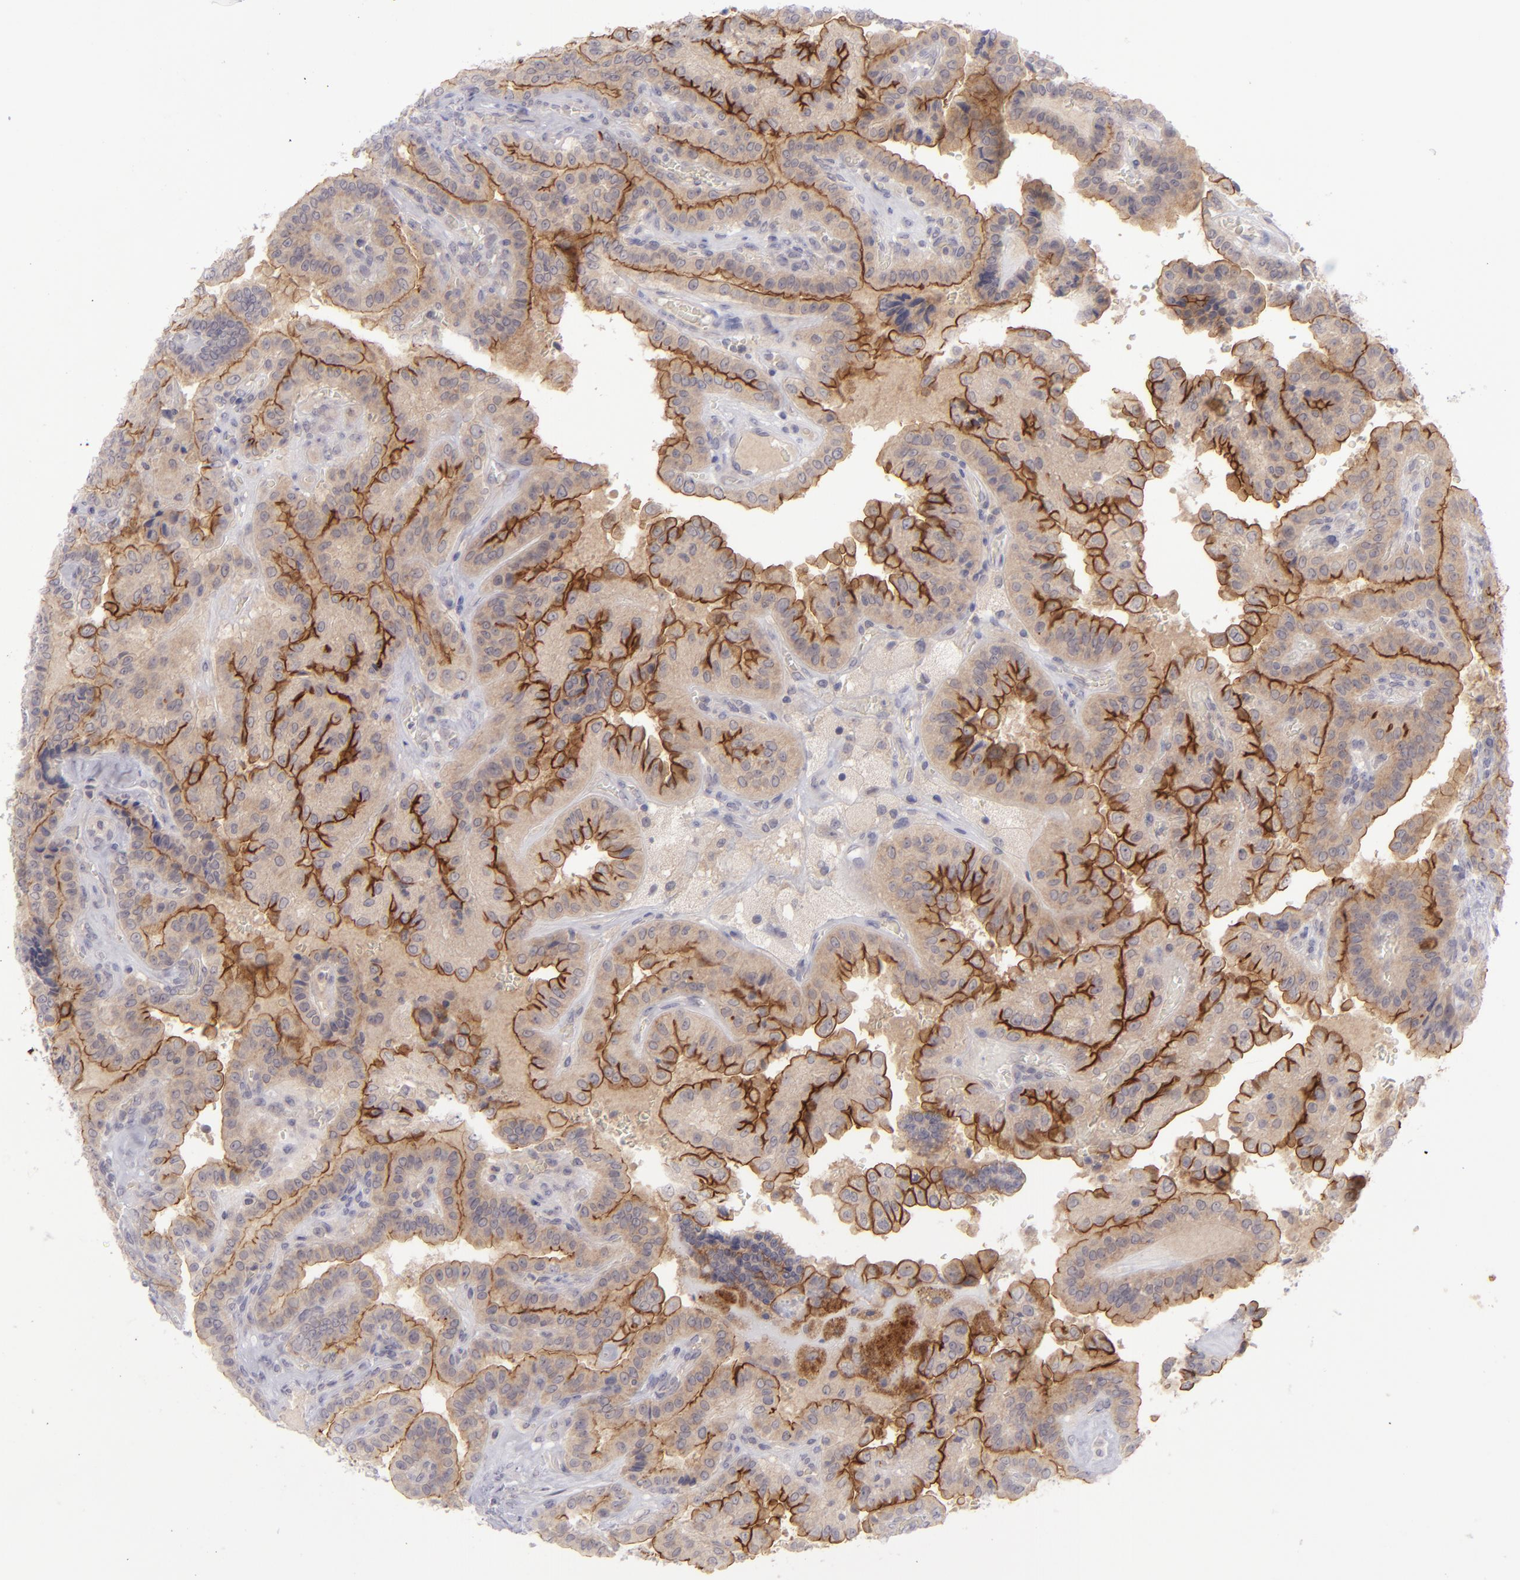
{"staining": {"intensity": "moderate", "quantity": ">75%", "location": "cytoplasmic/membranous"}, "tissue": "thyroid cancer", "cell_type": "Tumor cells", "image_type": "cancer", "snomed": [{"axis": "morphology", "description": "Papillary adenocarcinoma, NOS"}, {"axis": "topography", "description": "Thyroid gland"}], "caption": "Tumor cells exhibit medium levels of moderate cytoplasmic/membranous expression in about >75% of cells in human papillary adenocarcinoma (thyroid). (DAB (3,3'-diaminobenzidine) IHC with brightfield microscopy, high magnification).", "gene": "EVPL", "patient": {"sex": "male", "age": 87}}